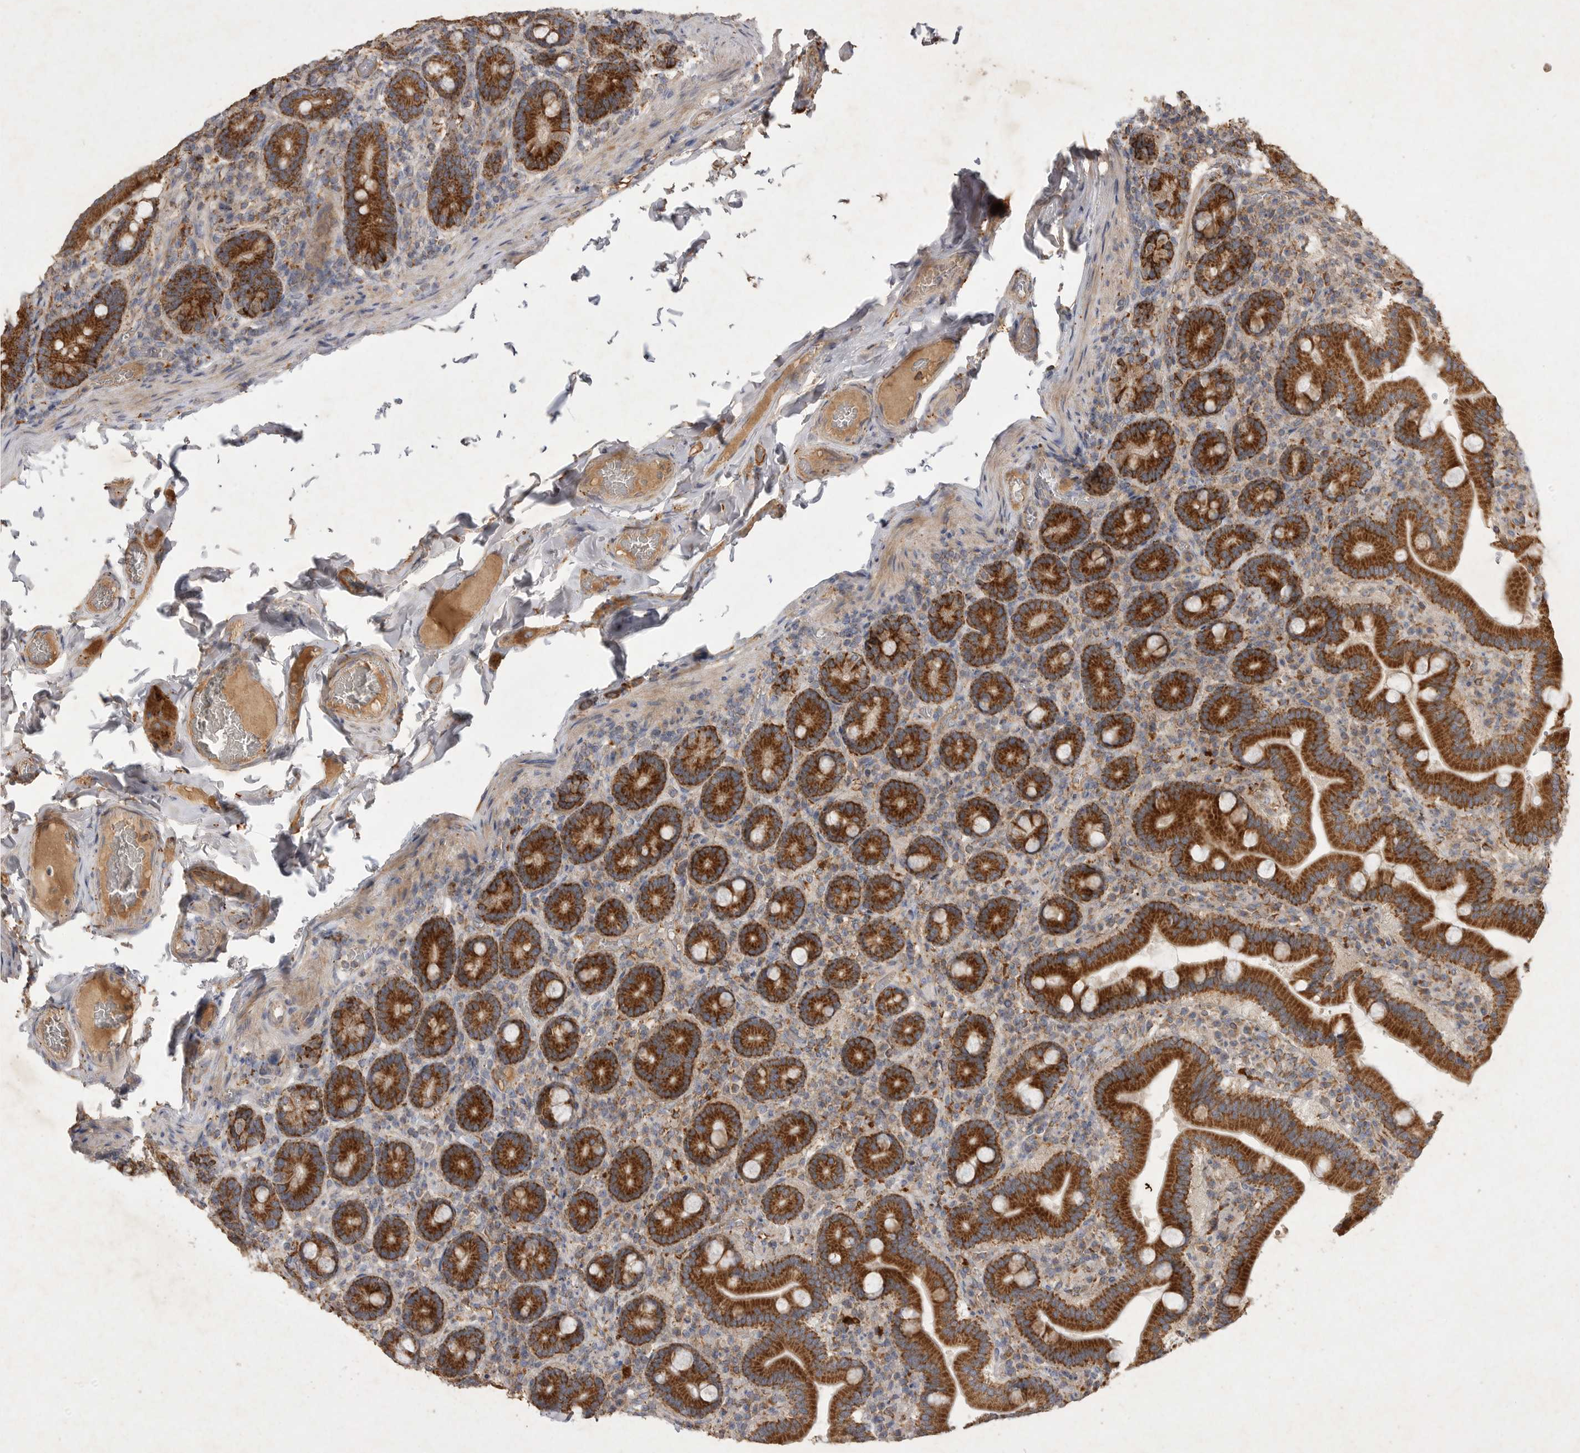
{"staining": {"intensity": "strong", "quantity": ">75%", "location": "cytoplasmic/membranous"}, "tissue": "duodenum", "cell_type": "Glandular cells", "image_type": "normal", "snomed": [{"axis": "morphology", "description": "Normal tissue, NOS"}, {"axis": "topography", "description": "Duodenum"}], "caption": "Unremarkable duodenum was stained to show a protein in brown. There is high levels of strong cytoplasmic/membranous expression in about >75% of glandular cells.", "gene": "MRPL41", "patient": {"sex": "female", "age": 62}}